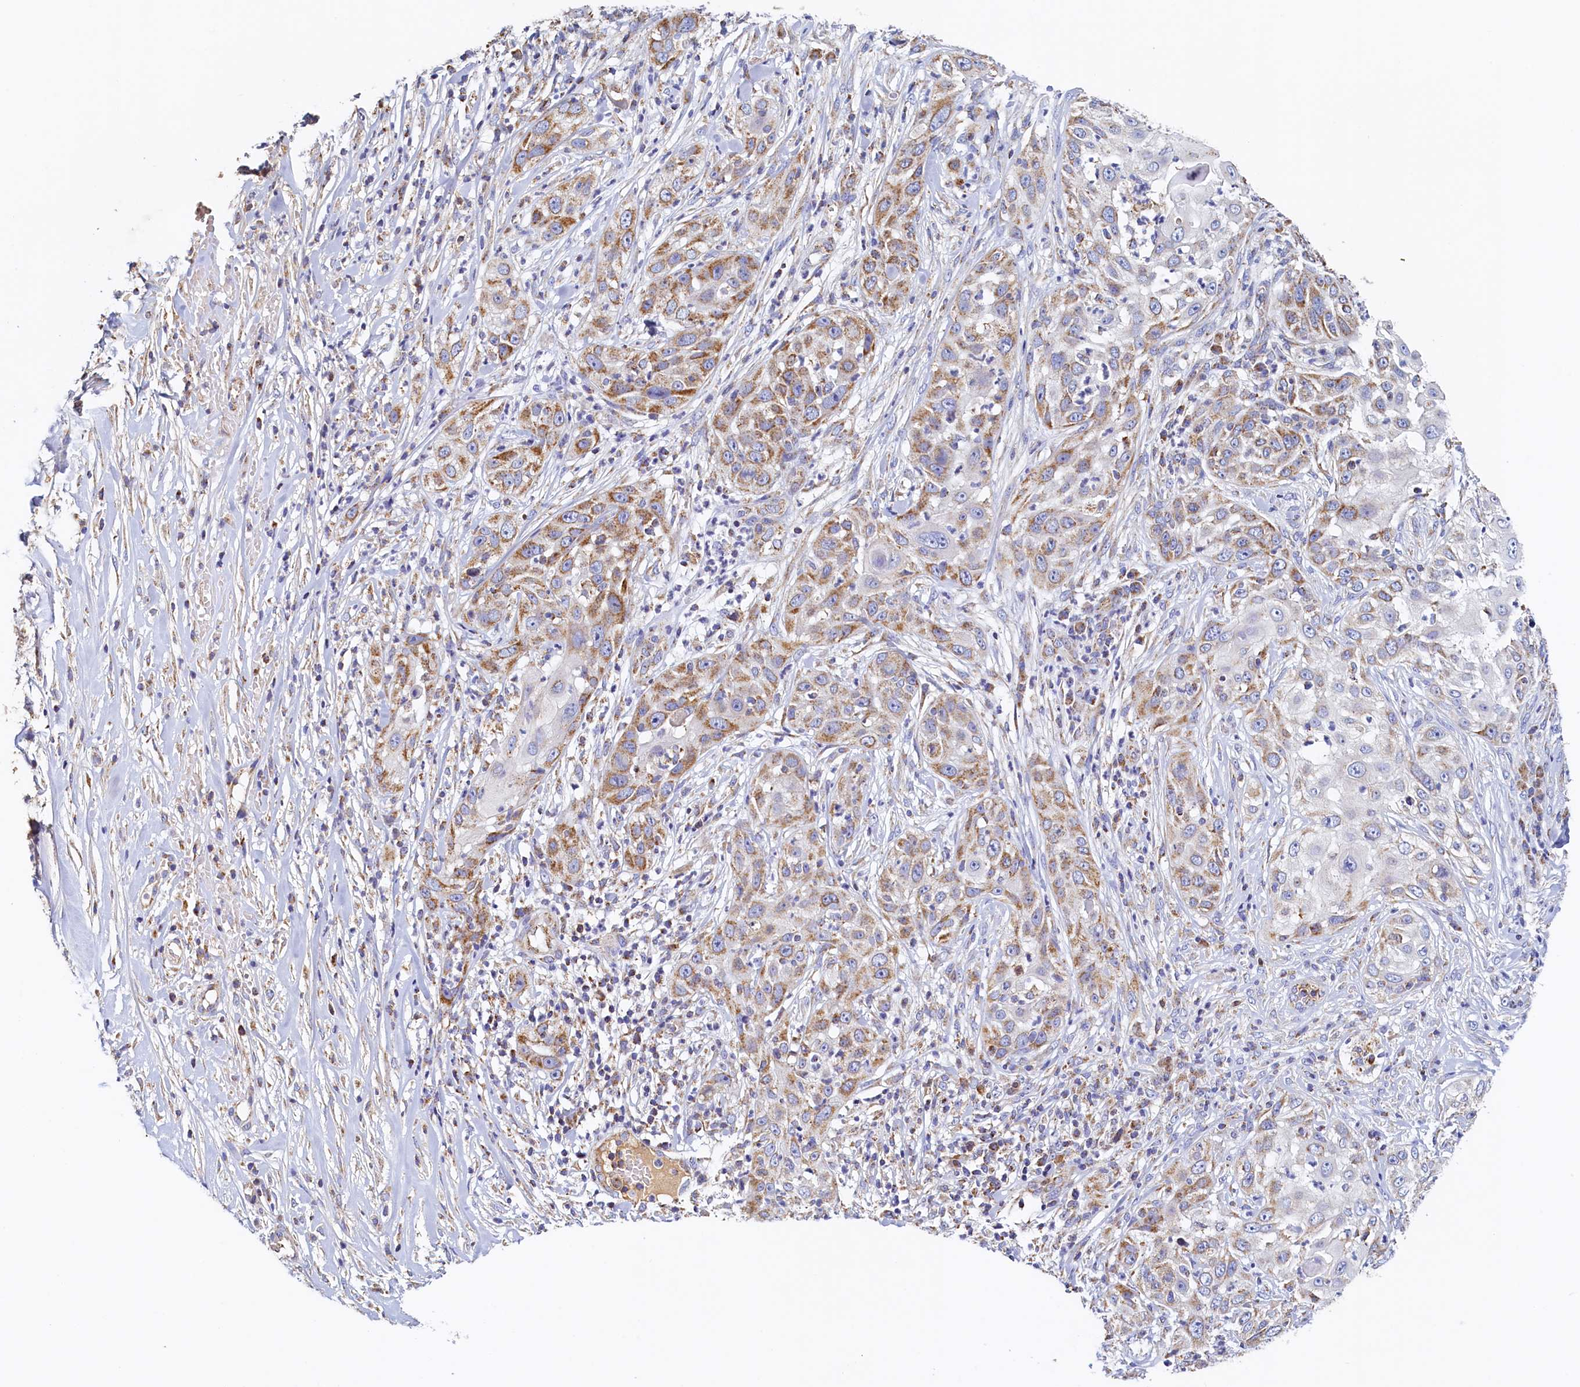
{"staining": {"intensity": "moderate", "quantity": ">75%", "location": "cytoplasmic/membranous"}, "tissue": "skin cancer", "cell_type": "Tumor cells", "image_type": "cancer", "snomed": [{"axis": "morphology", "description": "Squamous cell carcinoma, NOS"}, {"axis": "topography", "description": "Skin"}], "caption": "The immunohistochemical stain labels moderate cytoplasmic/membranous staining in tumor cells of squamous cell carcinoma (skin) tissue. (Stains: DAB (3,3'-diaminobenzidine) in brown, nuclei in blue, Microscopy: brightfield microscopy at high magnification).", "gene": "POC1A", "patient": {"sex": "female", "age": 44}}